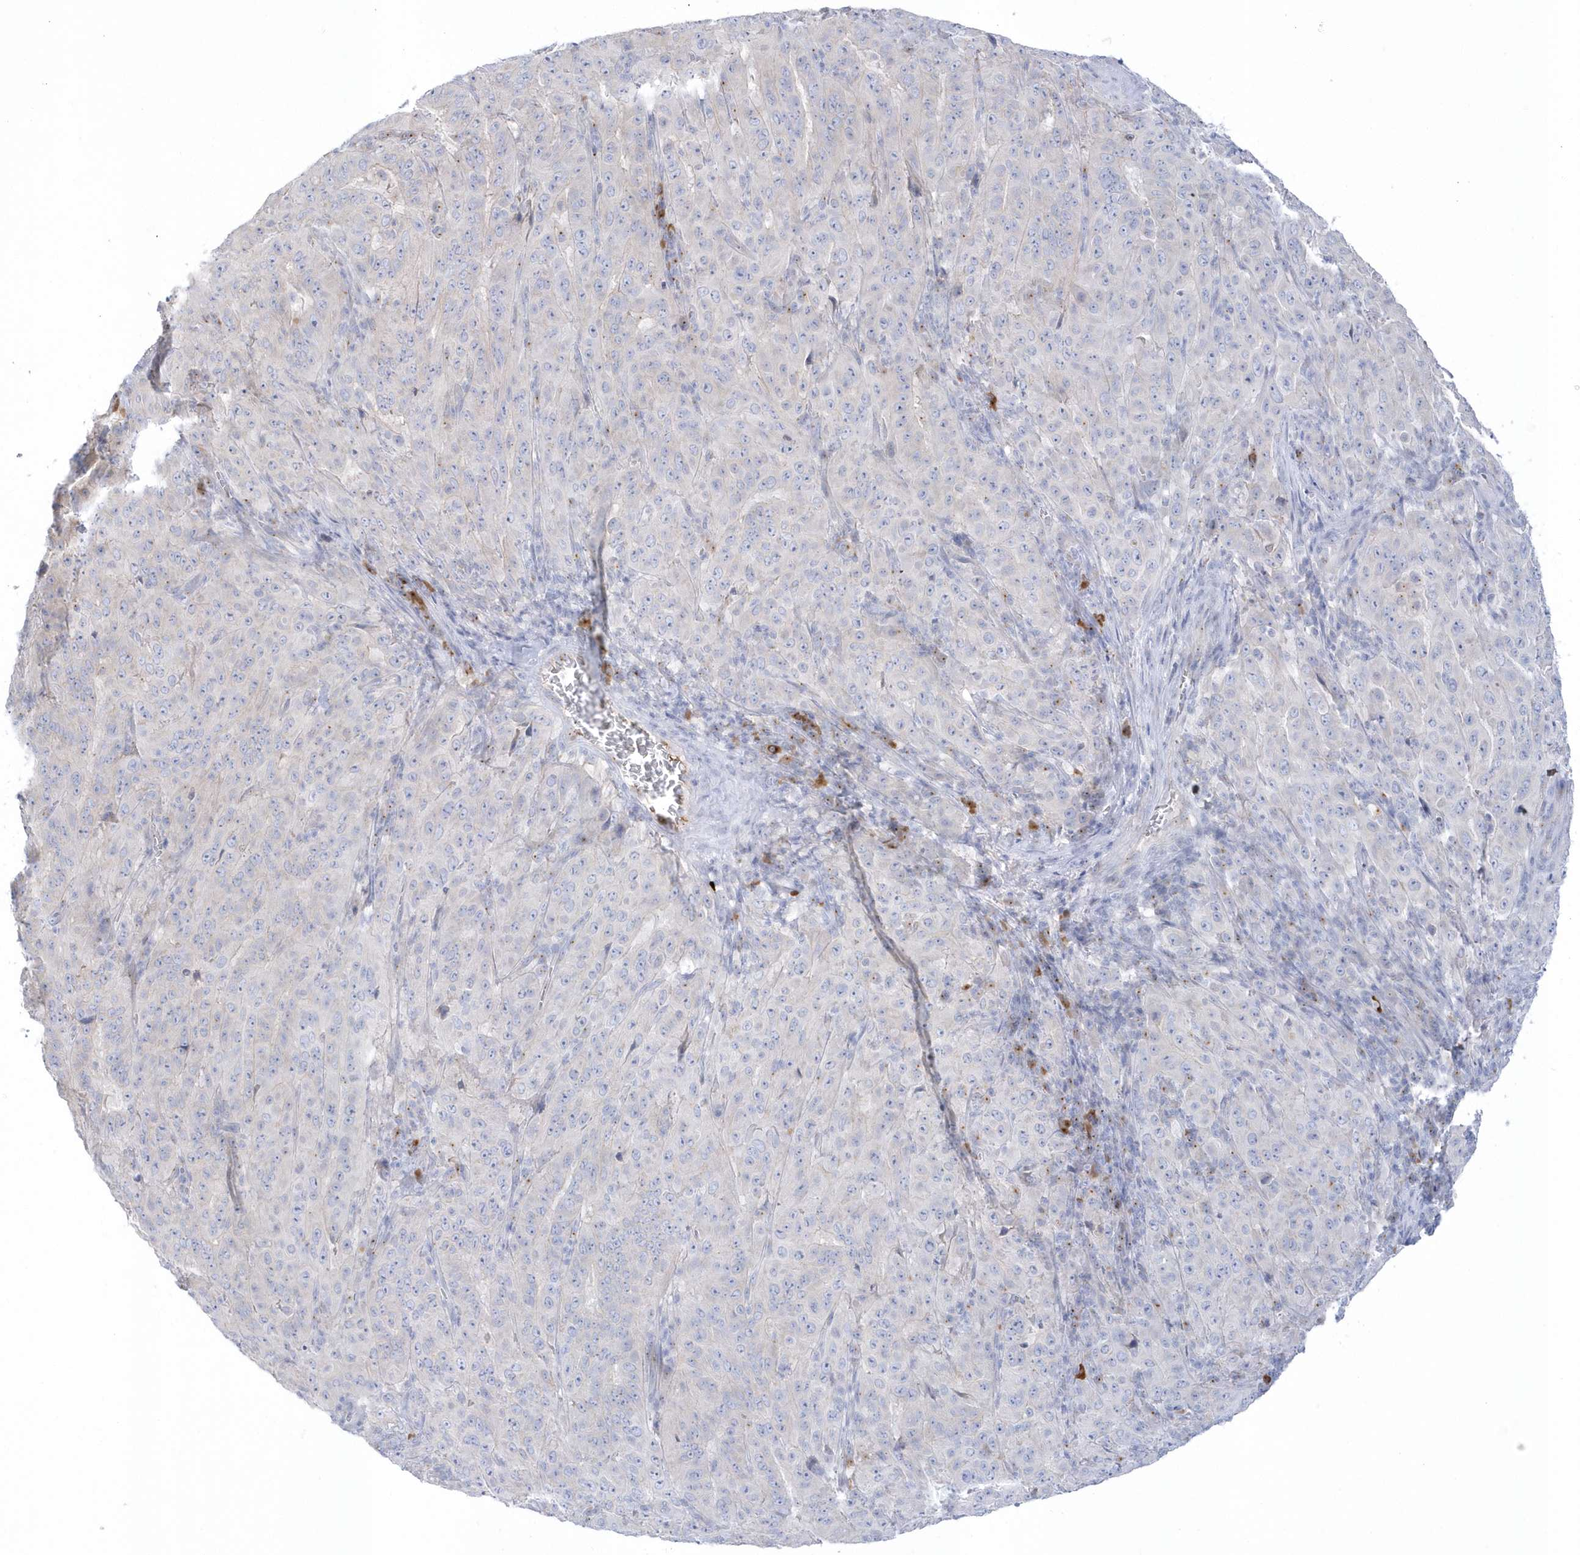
{"staining": {"intensity": "negative", "quantity": "none", "location": "none"}, "tissue": "pancreatic cancer", "cell_type": "Tumor cells", "image_type": "cancer", "snomed": [{"axis": "morphology", "description": "Adenocarcinoma, NOS"}, {"axis": "topography", "description": "Pancreas"}], "caption": "Image shows no significant protein expression in tumor cells of pancreatic adenocarcinoma.", "gene": "SEMA3D", "patient": {"sex": "male", "age": 63}}